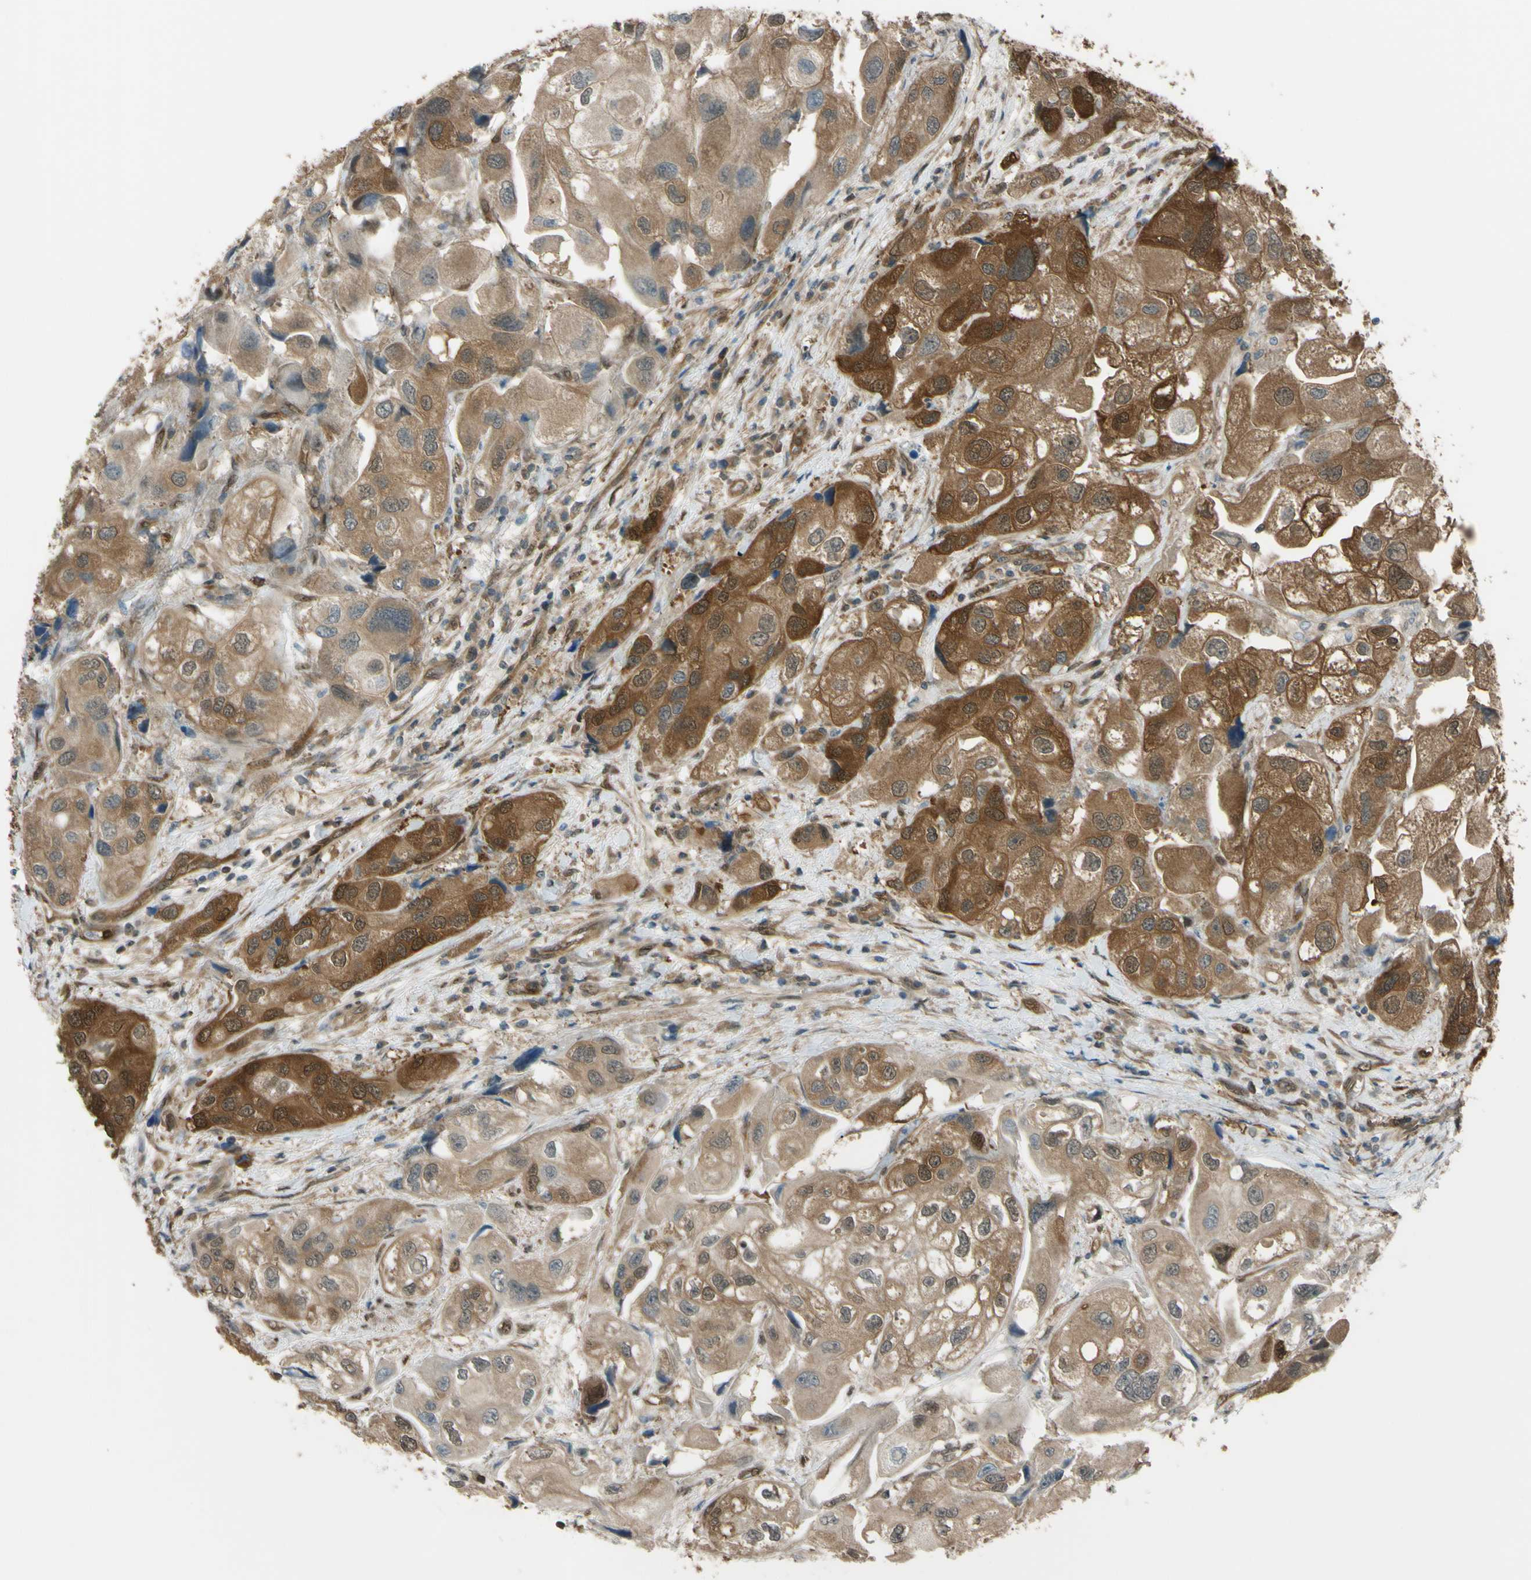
{"staining": {"intensity": "moderate", "quantity": ">75%", "location": "cytoplasmic/membranous"}, "tissue": "urothelial cancer", "cell_type": "Tumor cells", "image_type": "cancer", "snomed": [{"axis": "morphology", "description": "Urothelial carcinoma, High grade"}, {"axis": "topography", "description": "Urinary bladder"}], "caption": "A brown stain labels moderate cytoplasmic/membranous expression of a protein in high-grade urothelial carcinoma tumor cells. The staining was performed using DAB to visualize the protein expression in brown, while the nuclei were stained in blue with hematoxylin (Magnification: 20x).", "gene": "YWHAQ", "patient": {"sex": "female", "age": 64}}